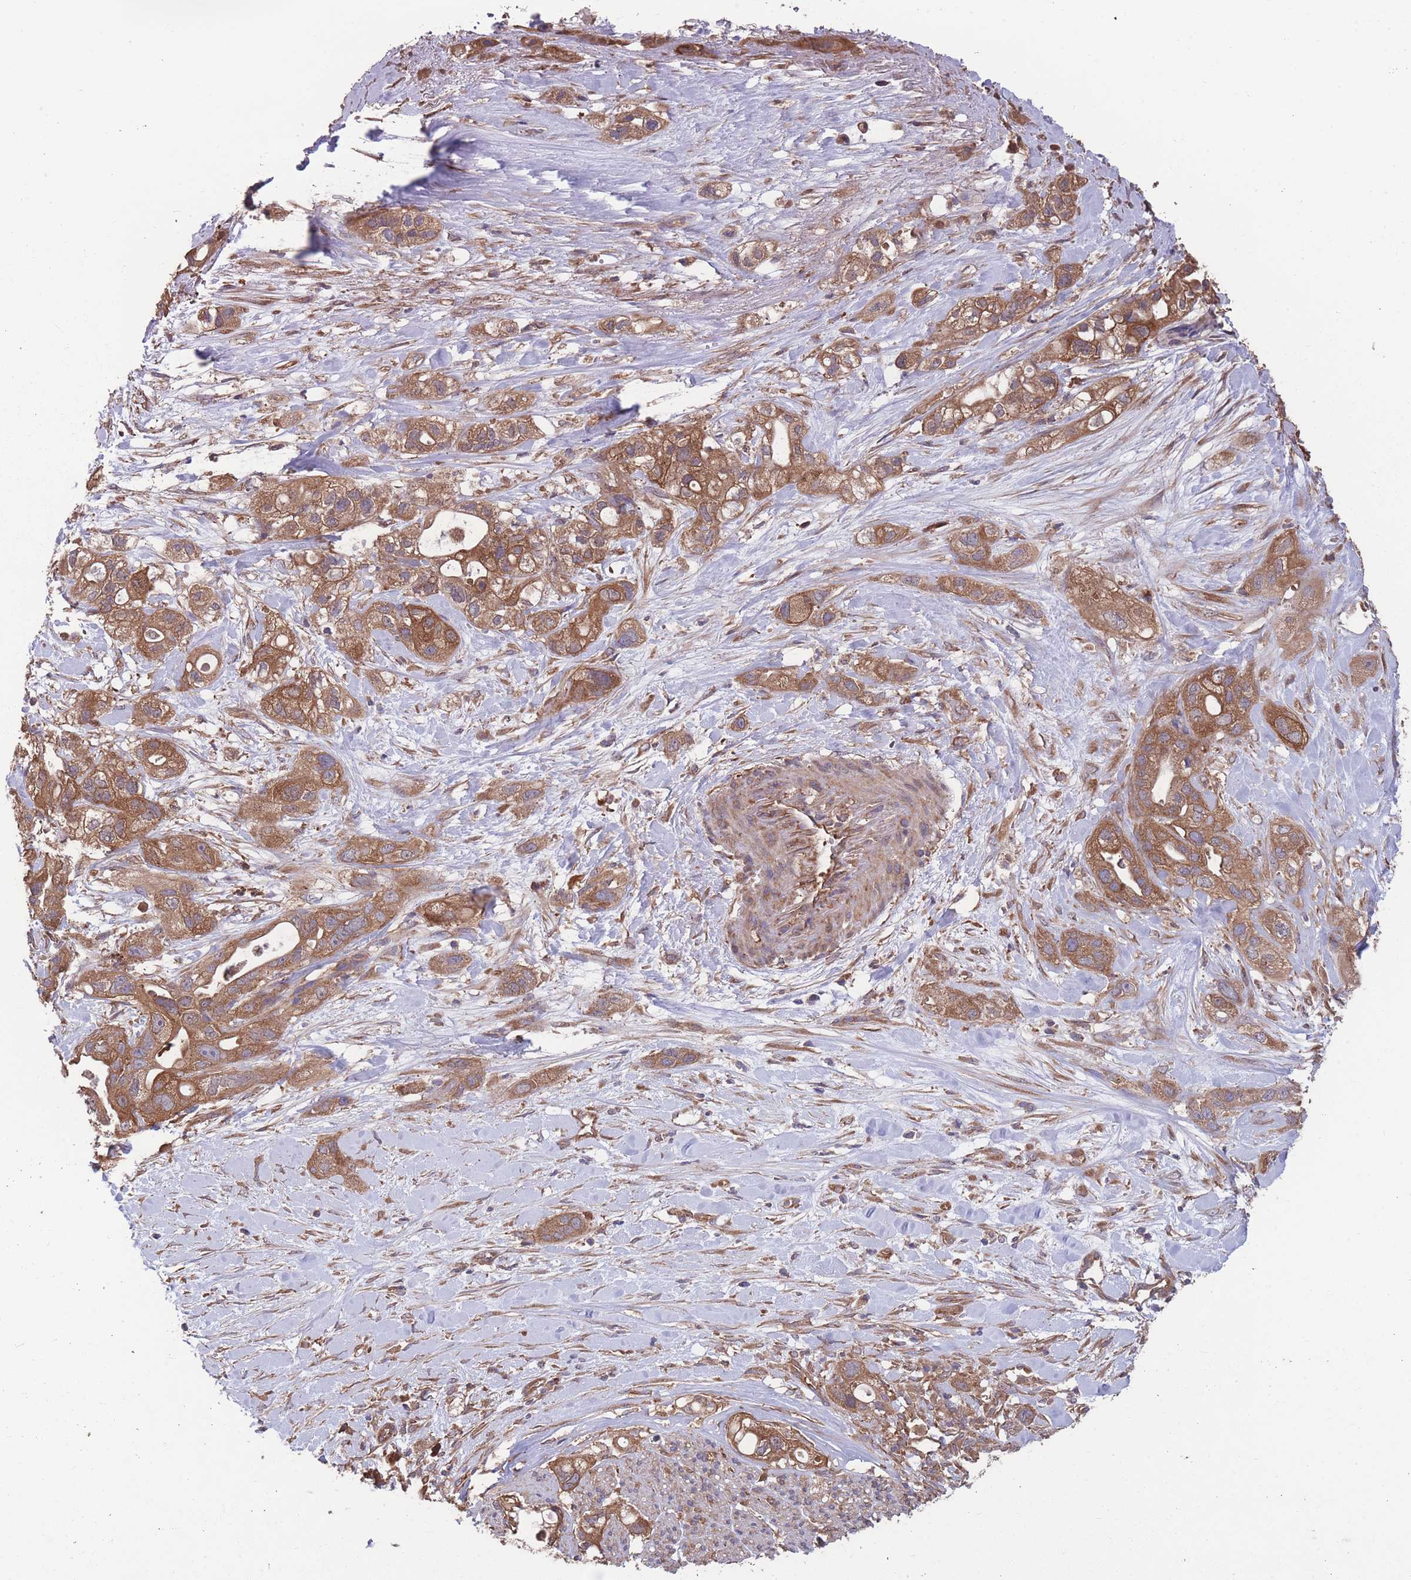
{"staining": {"intensity": "moderate", "quantity": ">75%", "location": "cytoplasmic/membranous"}, "tissue": "pancreatic cancer", "cell_type": "Tumor cells", "image_type": "cancer", "snomed": [{"axis": "morphology", "description": "Adenocarcinoma, NOS"}, {"axis": "topography", "description": "Pancreas"}], "caption": "Moderate cytoplasmic/membranous positivity is identified in about >75% of tumor cells in pancreatic cancer.", "gene": "ZPR1", "patient": {"sex": "male", "age": 44}}